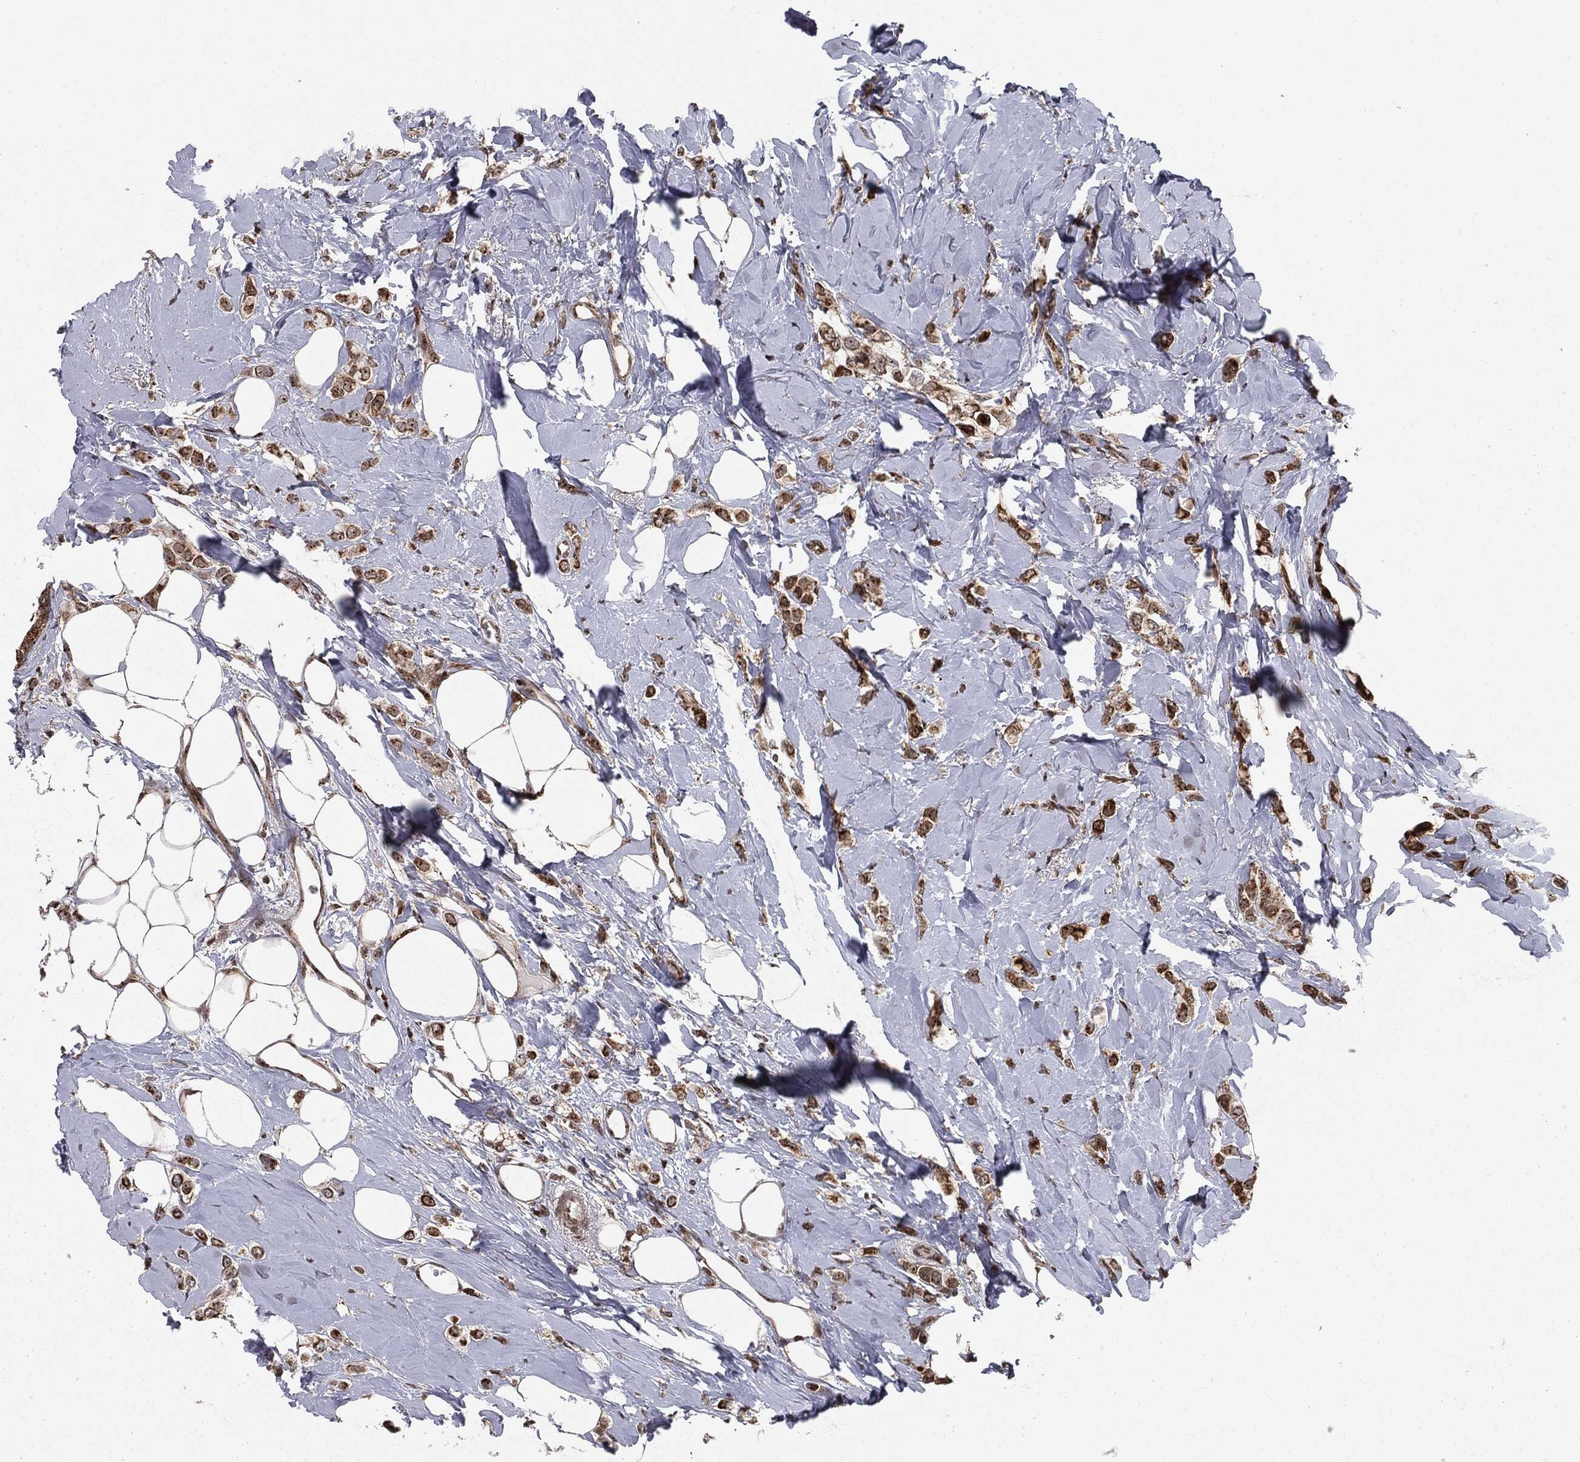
{"staining": {"intensity": "strong", "quantity": ">75%", "location": "cytoplasmic/membranous"}, "tissue": "breast cancer", "cell_type": "Tumor cells", "image_type": "cancer", "snomed": [{"axis": "morphology", "description": "Lobular carcinoma"}, {"axis": "topography", "description": "Breast"}], "caption": "Lobular carcinoma (breast) stained for a protein reveals strong cytoplasmic/membranous positivity in tumor cells. (brown staining indicates protein expression, while blue staining denotes nuclei).", "gene": "CHCHD2", "patient": {"sex": "female", "age": 66}}